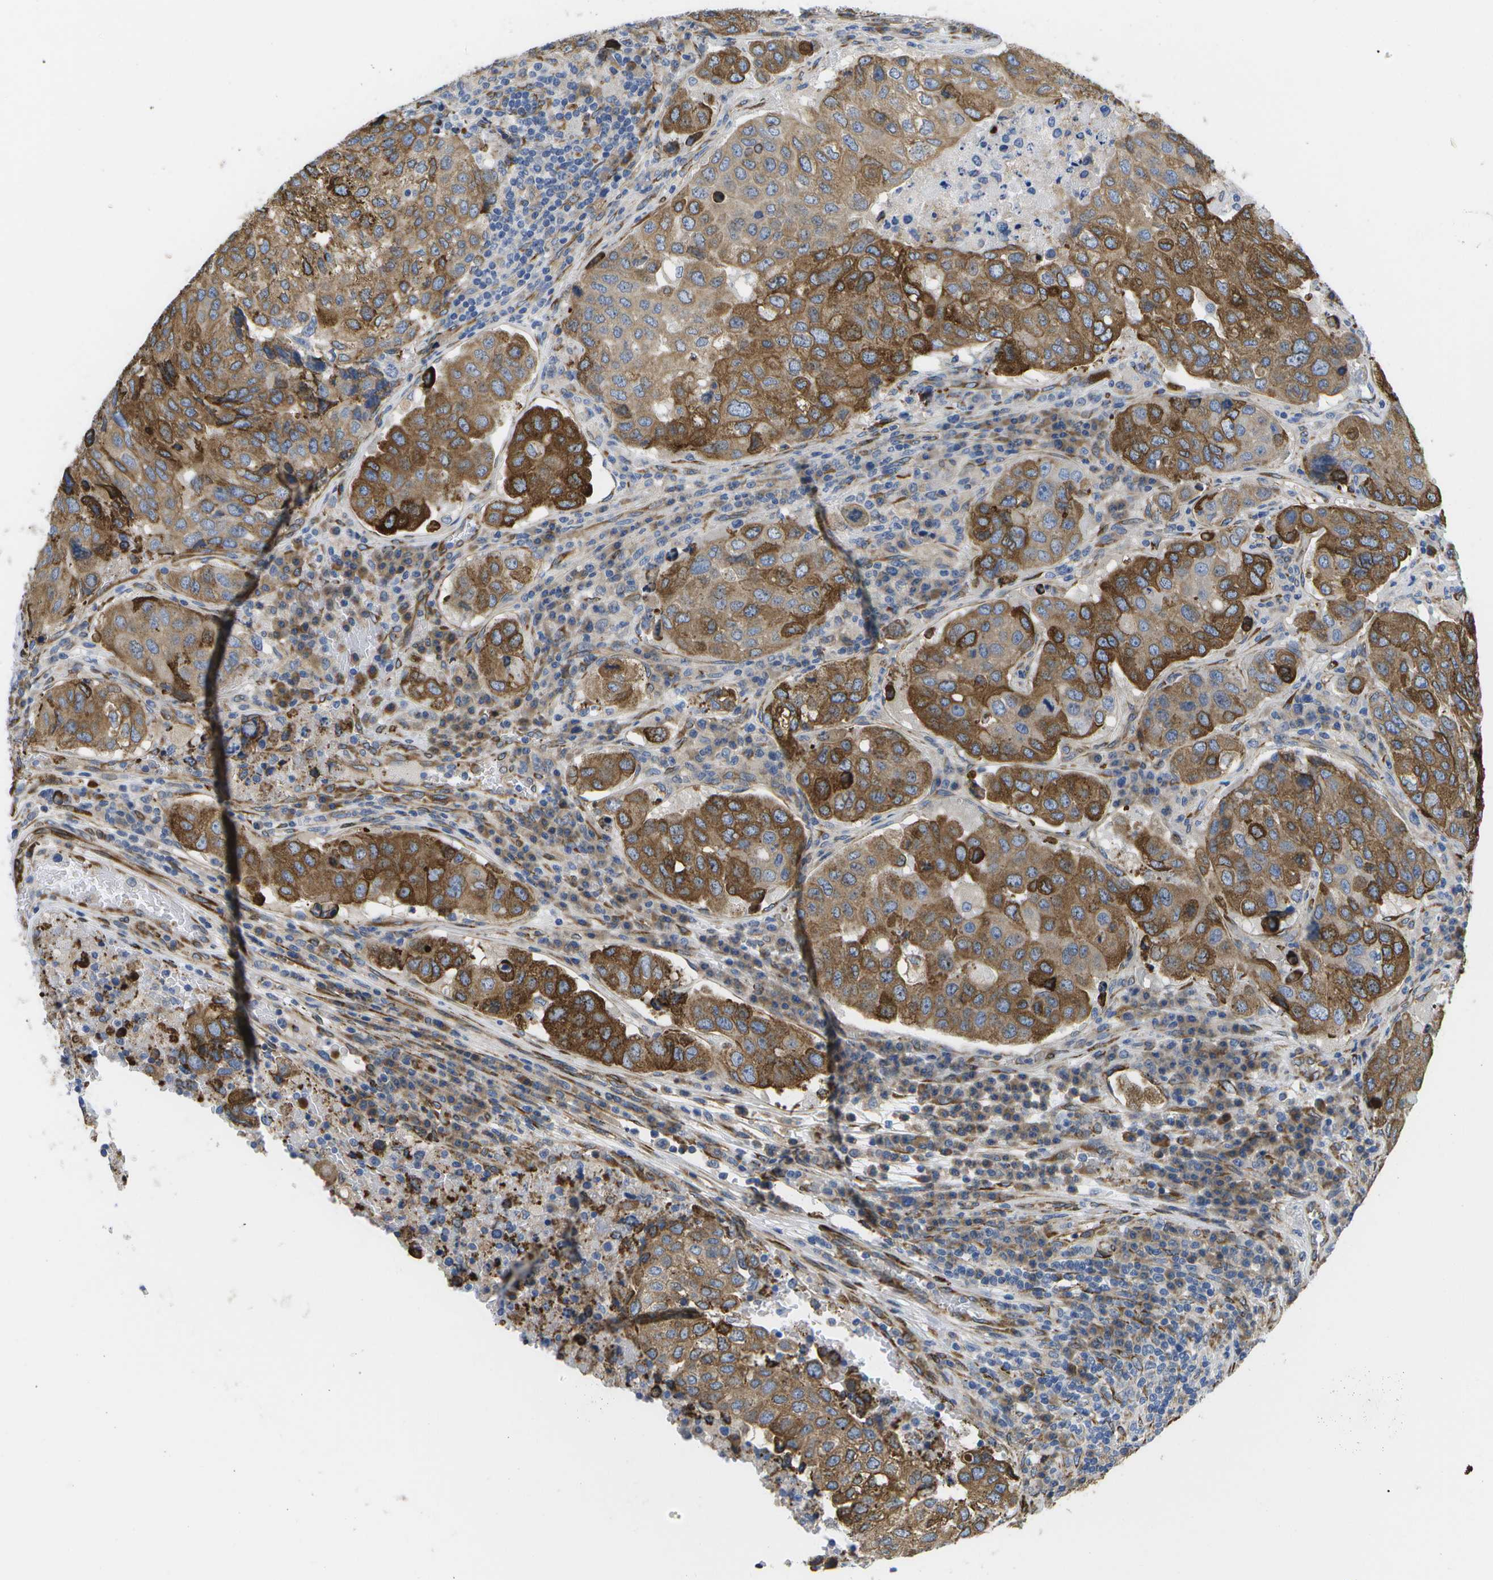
{"staining": {"intensity": "moderate", "quantity": ">75%", "location": "cytoplasmic/membranous"}, "tissue": "urothelial cancer", "cell_type": "Tumor cells", "image_type": "cancer", "snomed": [{"axis": "morphology", "description": "Urothelial carcinoma, High grade"}, {"axis": "topography", "description": "Lymph node"}, {"axis": "topography", "description": "Urinary bladder"}], "caption": "A brown stain labels moderate cytoplasmic/membranous staining of a protein in urothelial cancer tumor cells.", "gene": "ZDHHC17", "patient": {"sex": "male", "age": 51}}